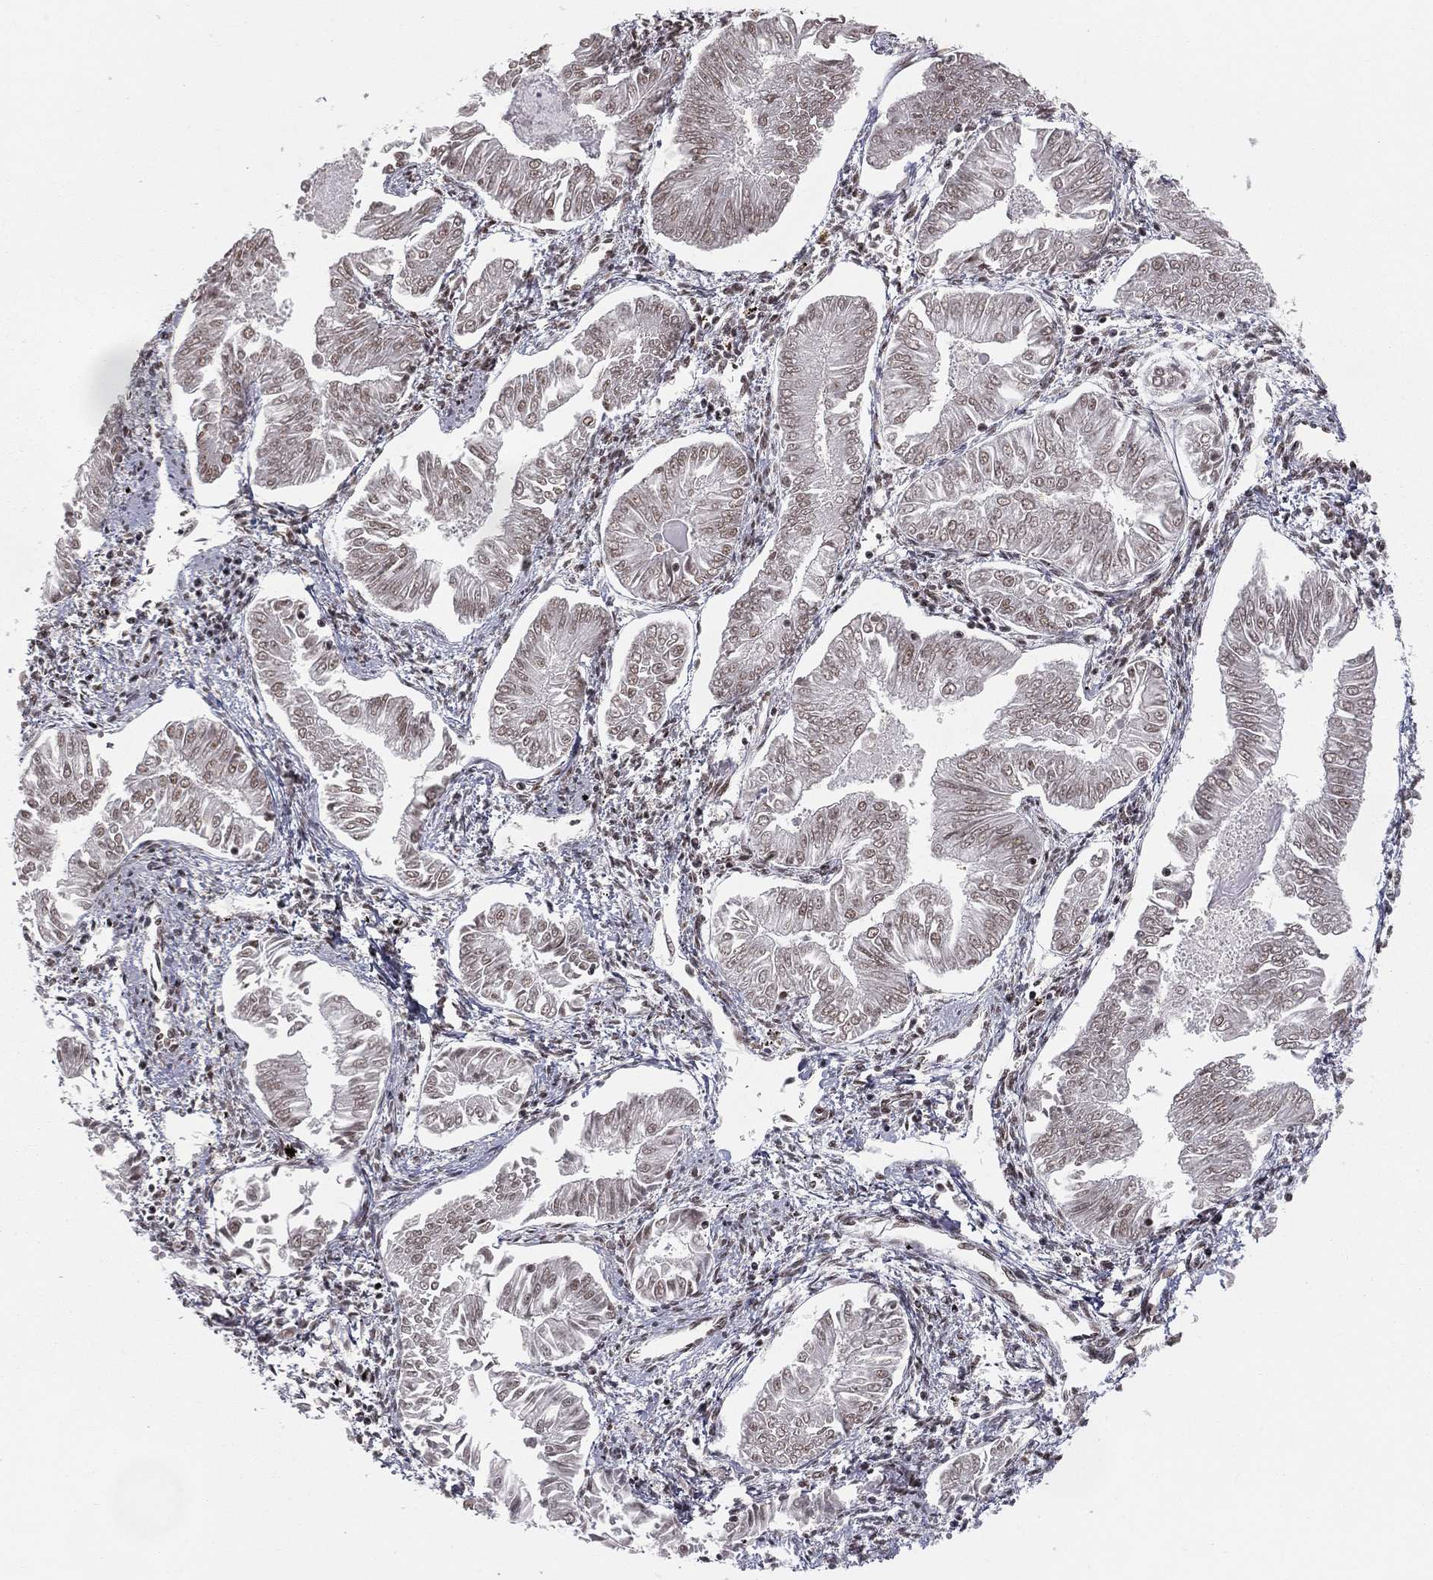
{"staining": {"intensity": "negative", "quantity": "none", "location": "none"}, "tissue": "endometrial cancer", "cell_type": "Tumor cells", "image_type": "cancer", "snomed": [{"axis": "morphology", "description": "Adenocarcinoma, NOS"}, {"axis": "topography", "description": "Endometrium"}], "caption": "High power microscopy photomicrograph of an IHC histopathology image of adenocarcinoma (endometrial), revealing no significant positivity in tumor cells.", "gene": "NFYB", "patient": {"sex": "female", "age": 53}}